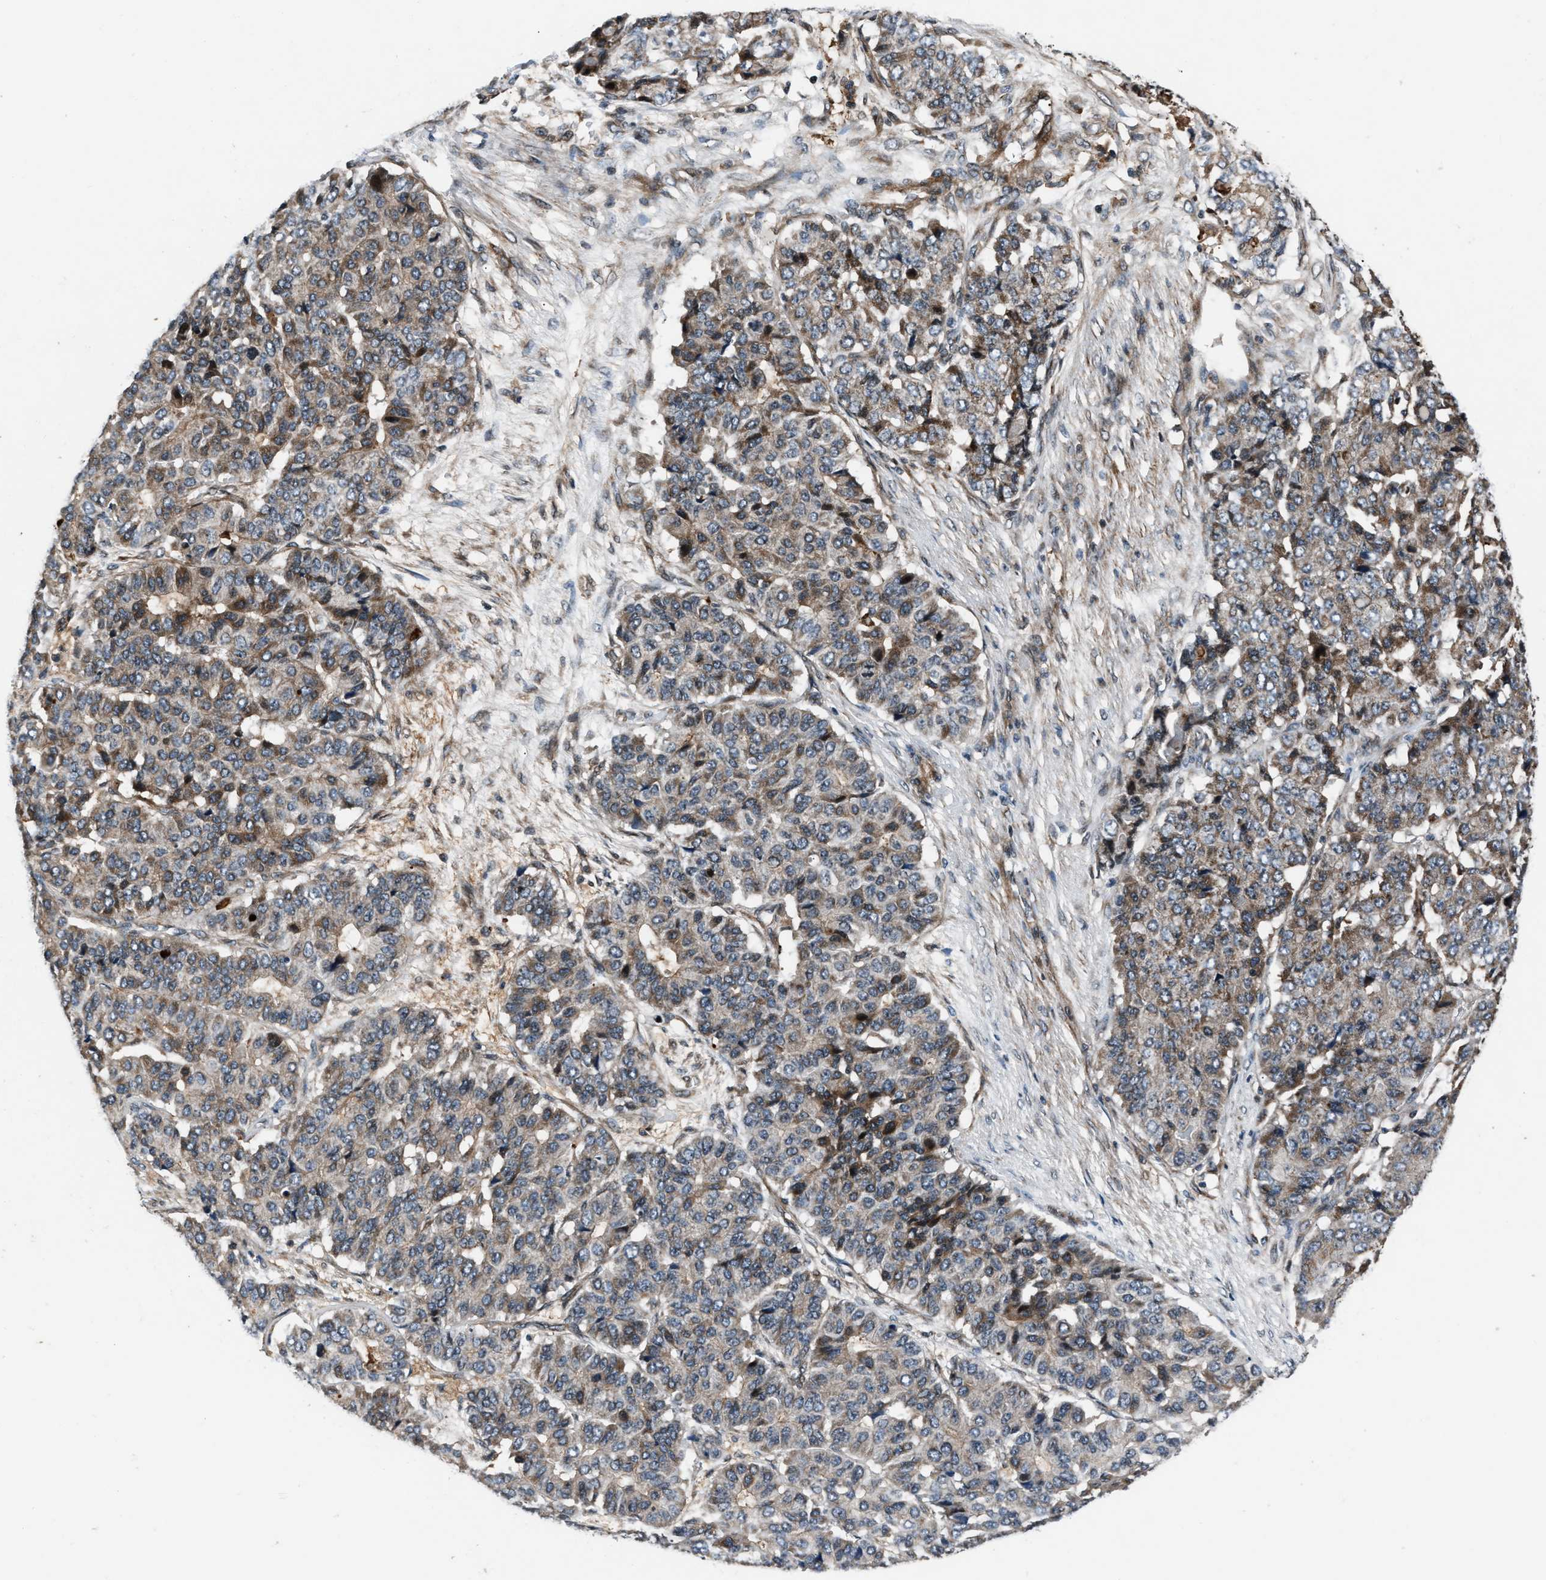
{"staining": {"intensity": "moderate", "quantity": "25%-75%", "location": "cytoplasmic/membranous"}, "tissue": "pancreatic cancer", "cell_type": "Tumor cells", "image_type": "cancer", "snomed": [{"axis": "morphology", "description": "Adenocarcinoma, NOS"}, {"axis": "topography", "description": "Pancreas"}], "caption": "Pancreatic cancer stained with a protein marker reveals moderate staining in tumor cells.", "gene": "DYNC2I1", "patient": {"sex": "male", "age": 50}}